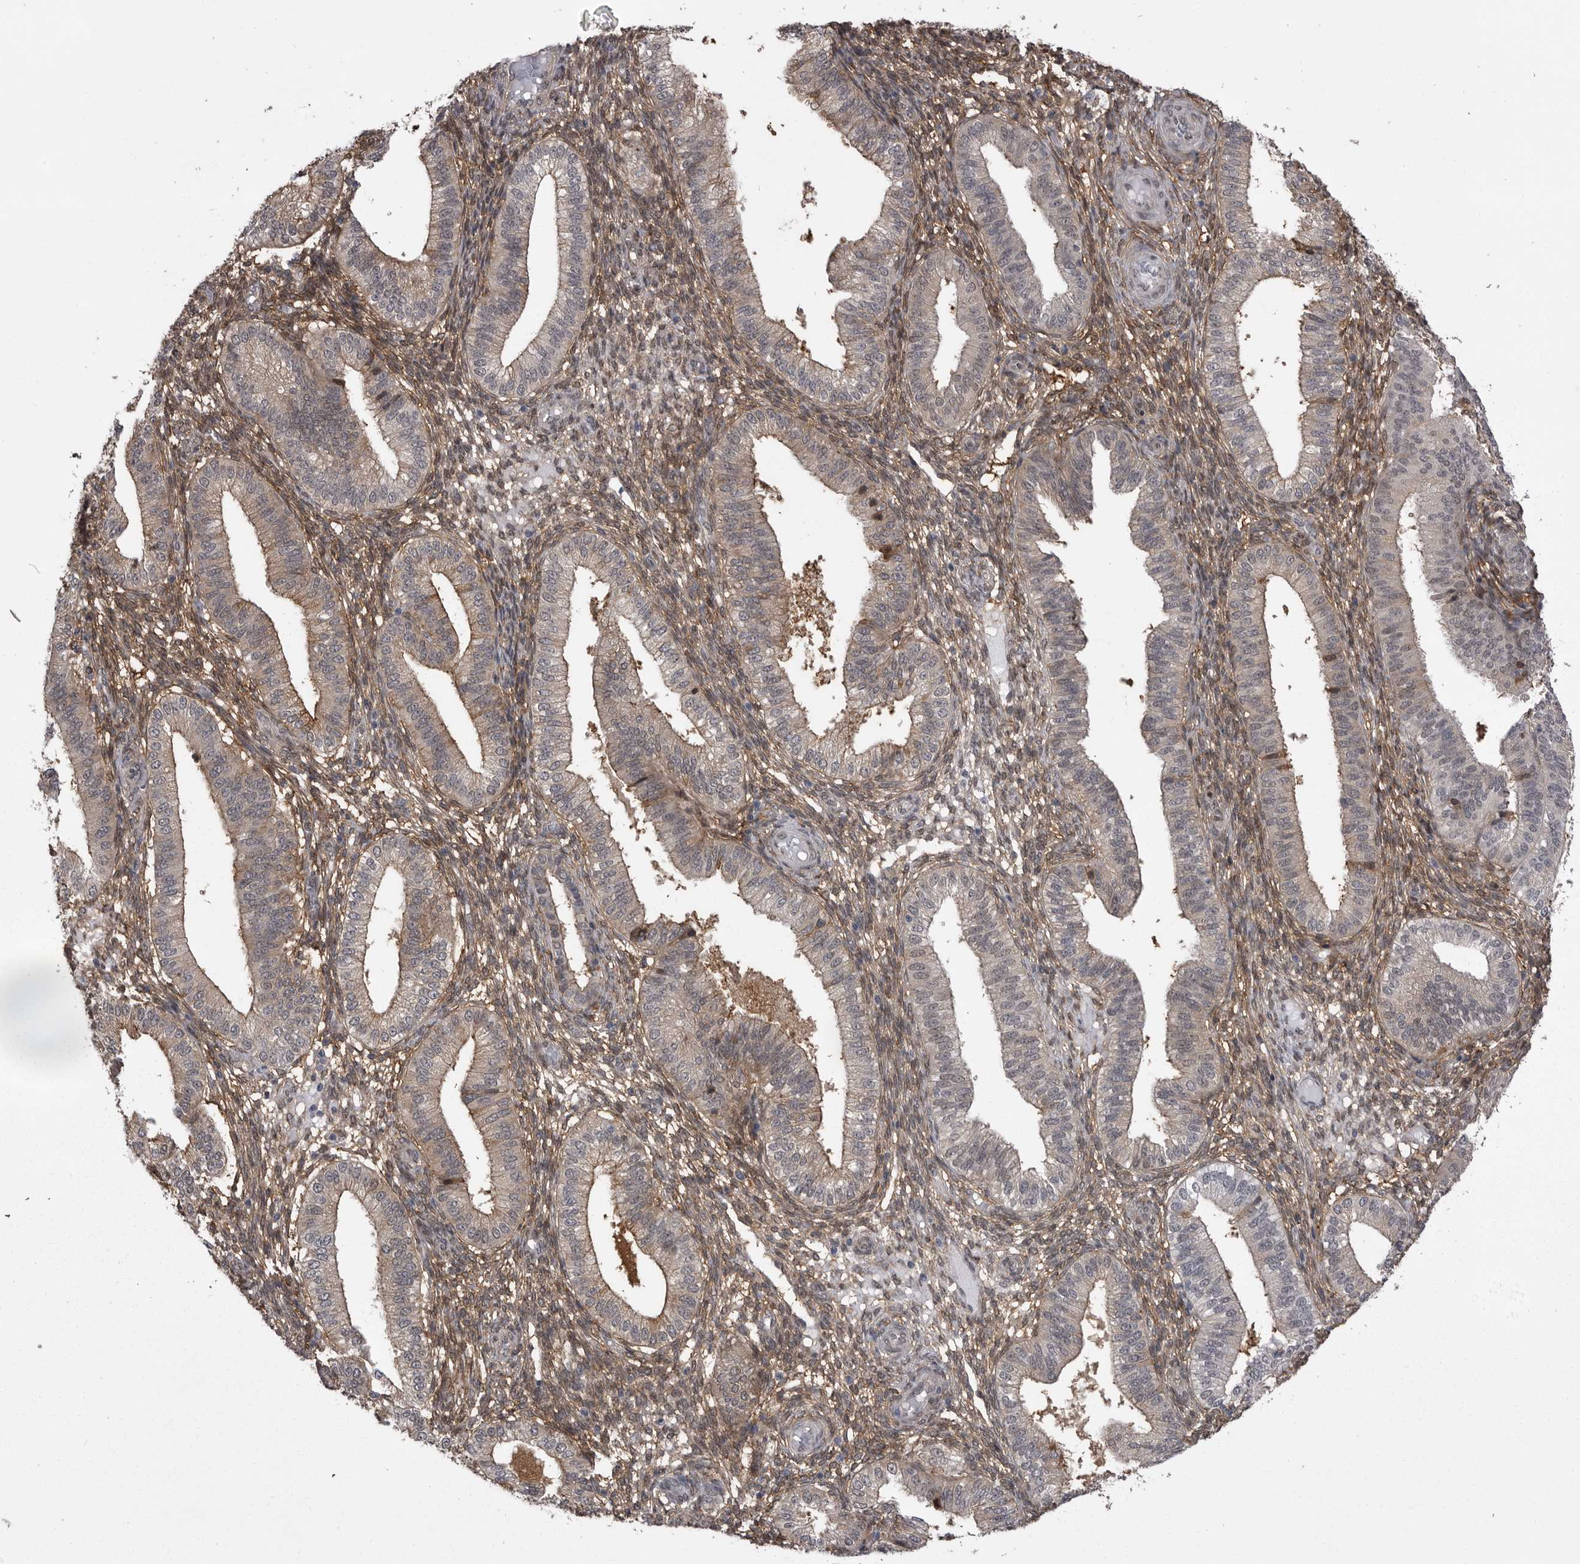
{"staining": {"intensity": "moderate", "quantity": ">75%", "location": "cytoplasmic/membranous"}, "tissue": "endometrium", "cell_type": "Cells in endometrial stroma", "image_type": "normal", "snomed": [{"axis": "morphology", "description": "Normal tissue, NOS"}, {"axis": "topography", "description": "Endometrium"}], "caption": "Immunohistochemistry (IHC) photomicrograph of unremarkable endometrium: human endometrium stained using IHC demonstrates medium levels of moderate protein expression localized specifically in the cytoplasmic/membranous of cells in endometrial stroma, appearing as a cytoplasmic/membranous brown color.", "gene": "ABL1", "patient": {"sex": "female", "age": 39}}